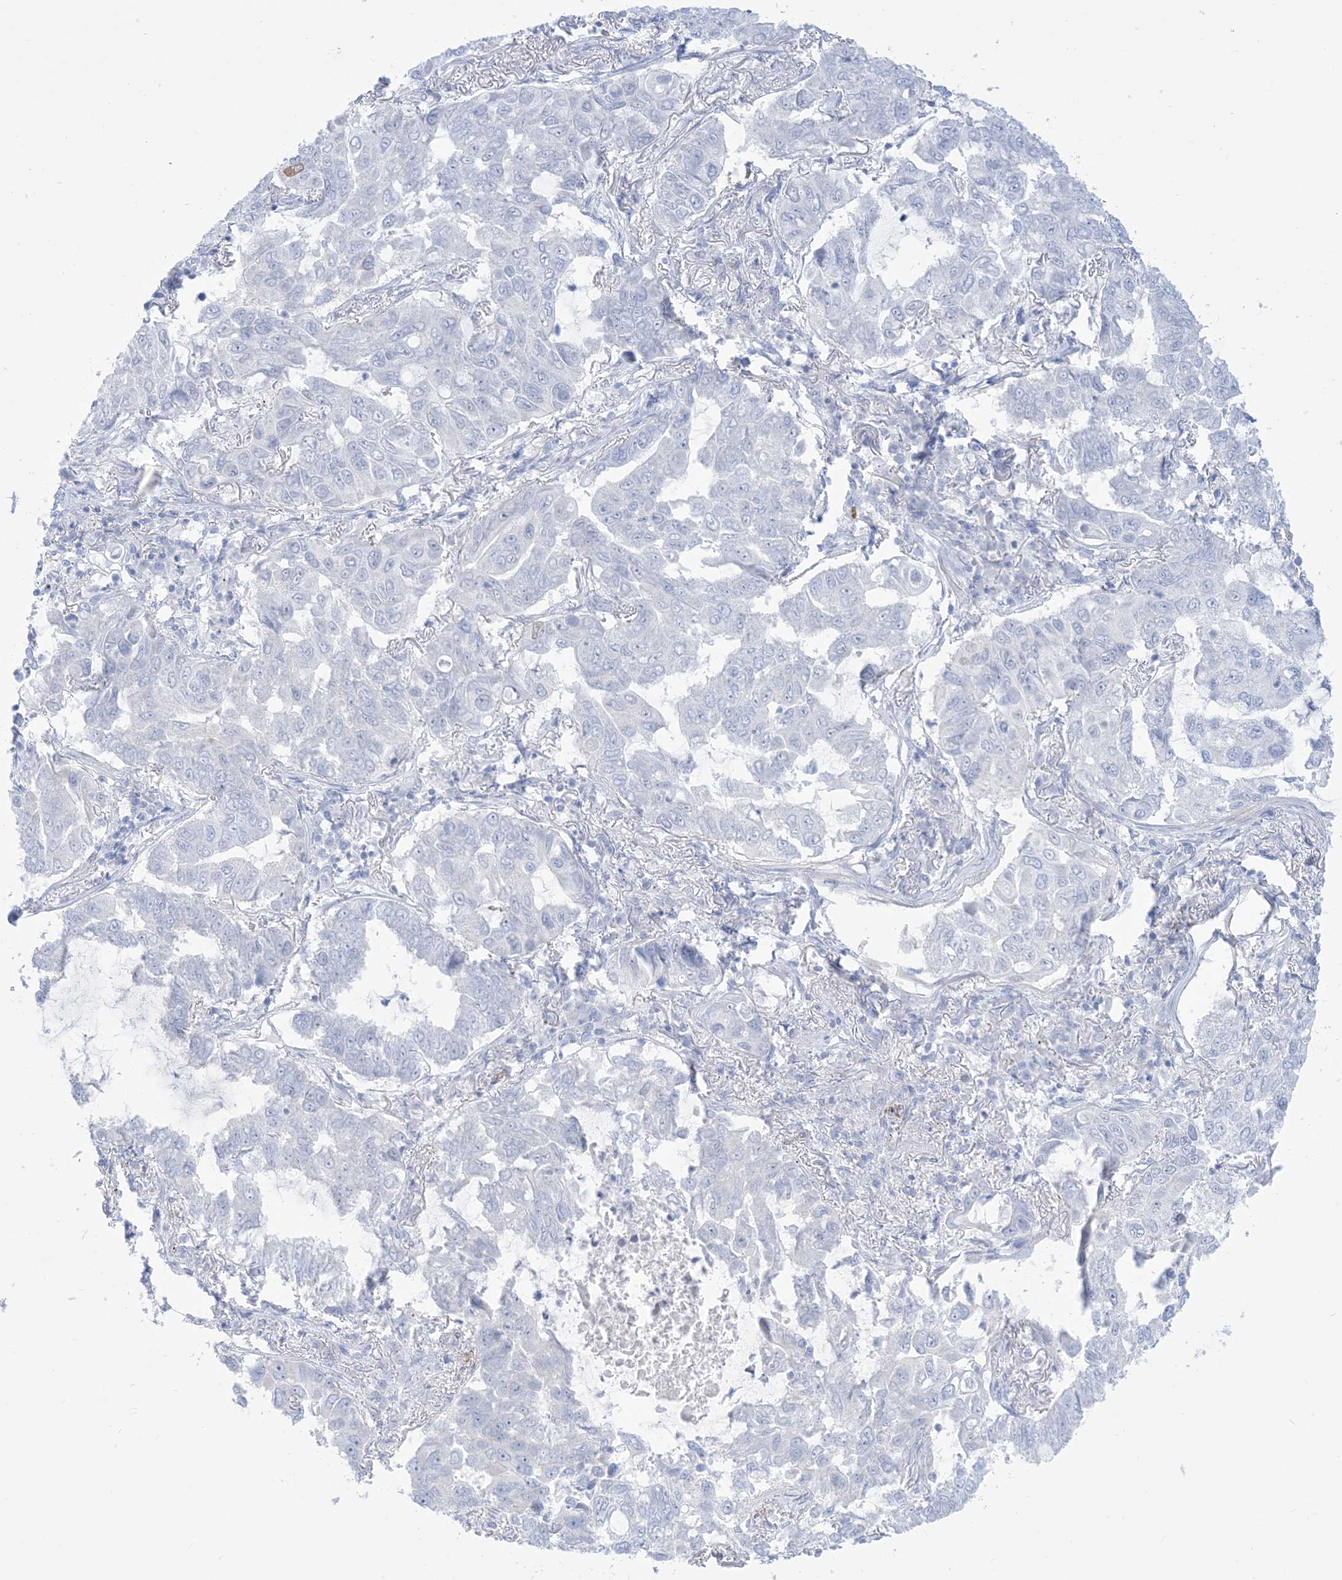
{"staining": {"intensity": "weak", "quantity": "<25%", "location": "cytoplasmic/membranous"}, "tissue": "lung cancer", "cell_type": "Tumor cells", "image_type": "cancer", "snomed": [{"axis": "morphology", "description": "Adenocarcinoma, NOS"}, {"axis": "topography", "description": "Lung"}], "caption": "The immunohistochemistry micrograph has no significant expression in tumor cells of adenocarcinoma (lung) tissue.", "gene": "MARS2", "patient": {"sex": "male", "age": 64}}